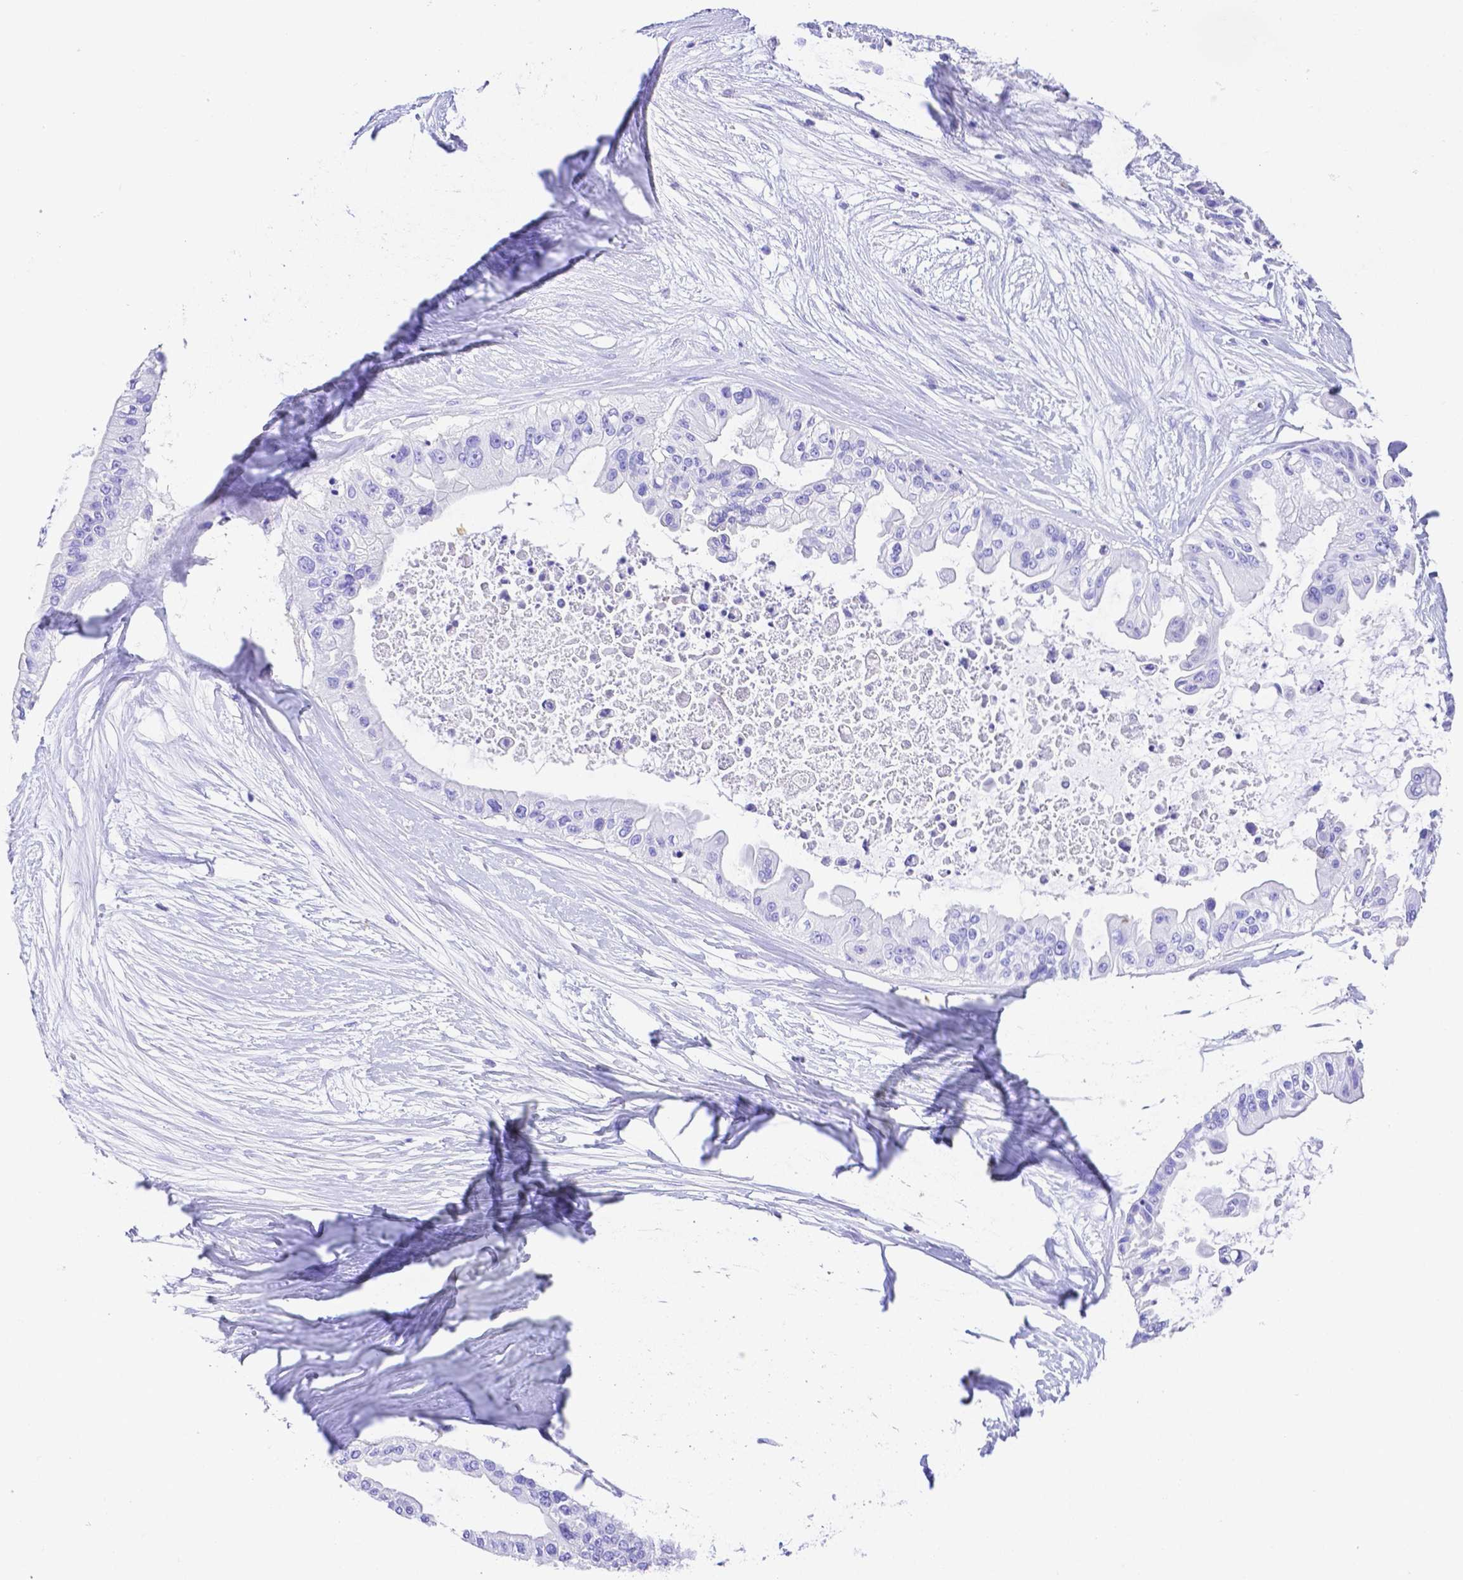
{"staining": {"intensity": "negative", "quantity": "none", "location": "none"}, "tissue": "ovarian cancer", "cell_type": "Tumor cells", "image_type": "cancer", "snomed": [{"axis": "morphology", "description": "Cystadenocarcinoma, serous, NOS"}, {"axis": "topography", "description": "Ovary"}], "caption": "Immunohistochemical staining of human ovarian serous cystadenocarcinoma demonstrates no significant expression in tumor cells.", "gene": "SMR3A", "patient": {"sex": "female", "age": 56}}